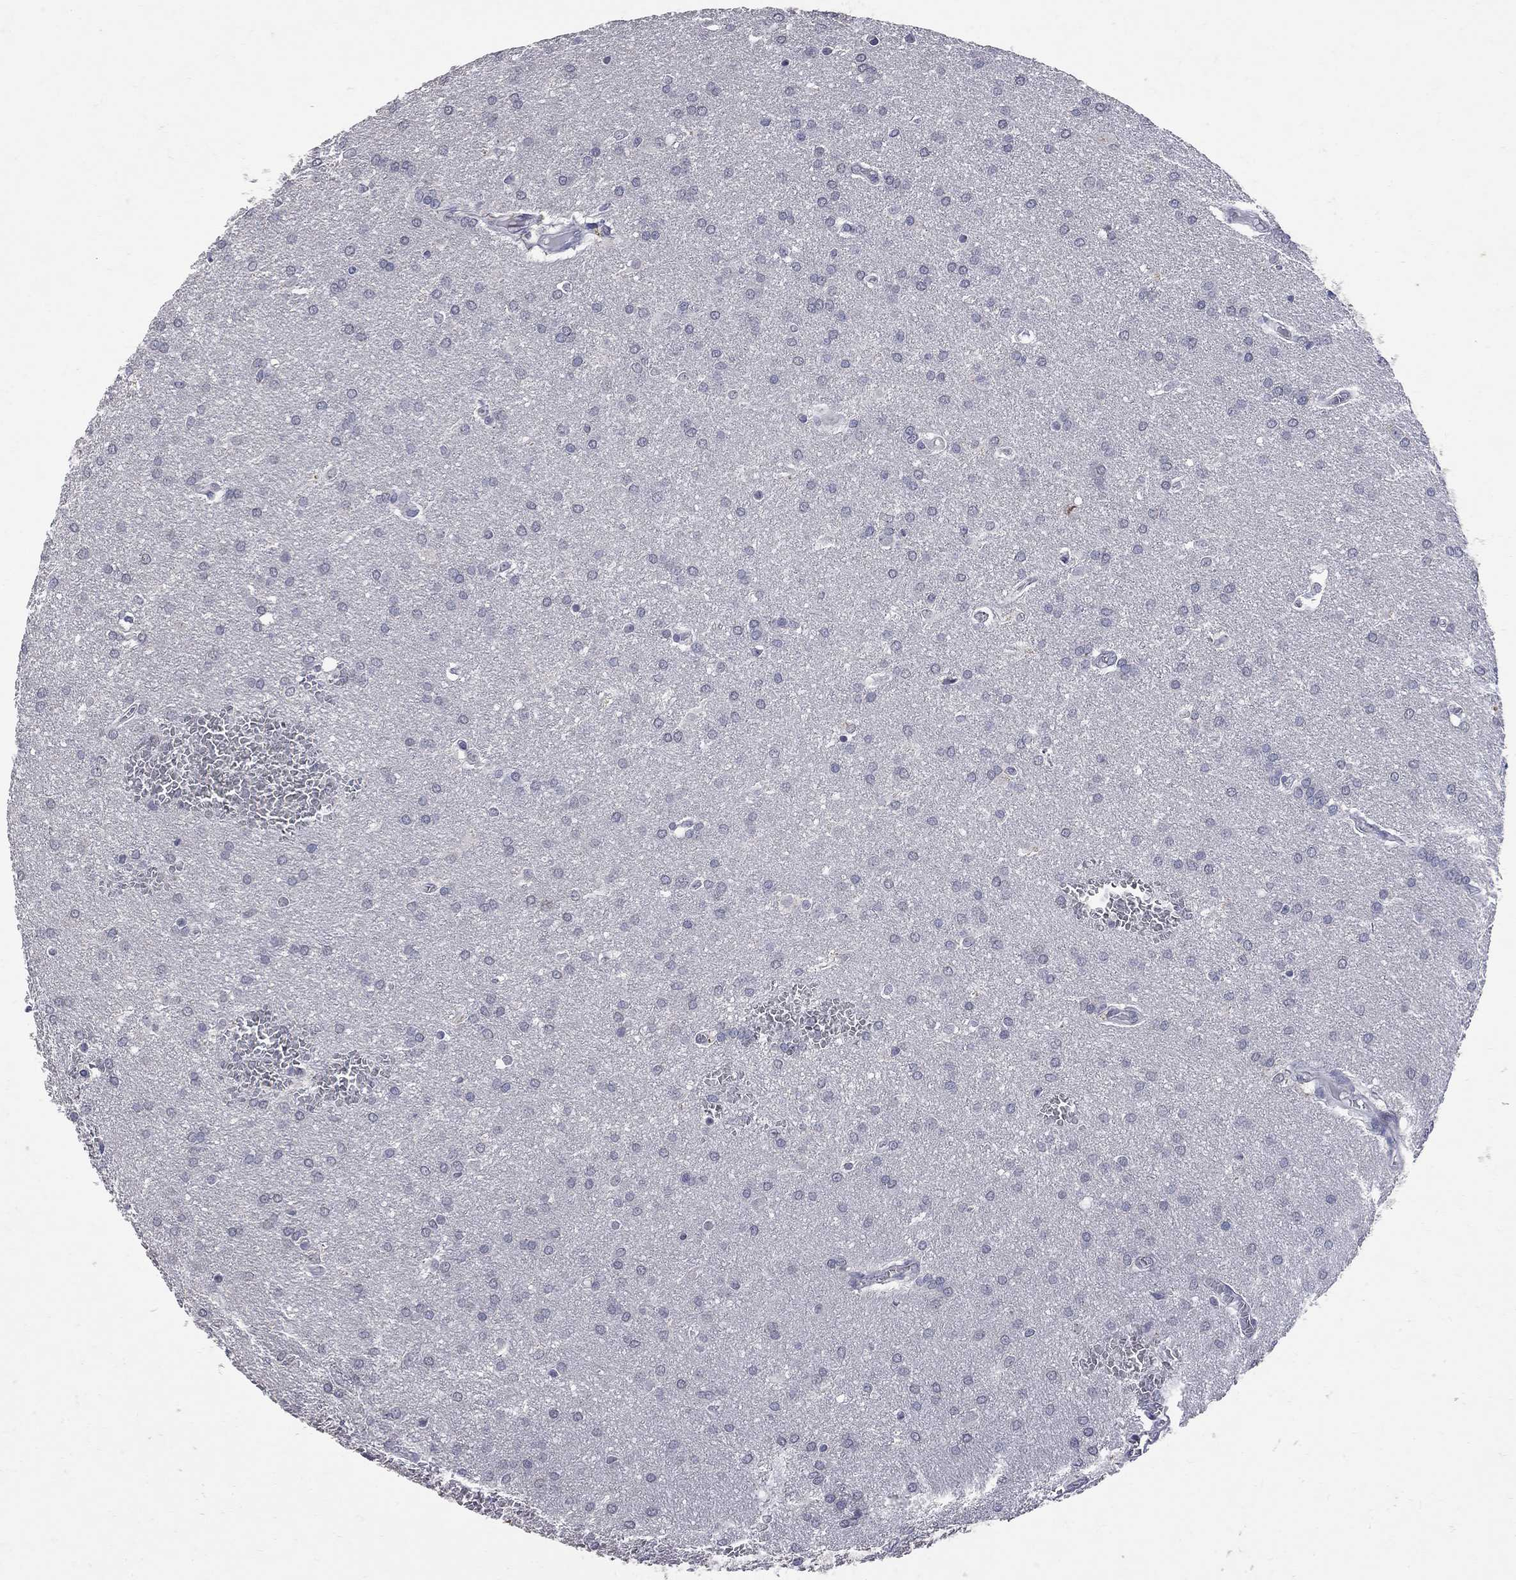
{"staining": {"intensity": "negative", "quantity": "none", "location": "none"}, "tissue": "glioma", "cell_type": "Tumor cells", "image_type": "cancer", "snomed": [{"axis": "morphology", "description": "Glioma, malignant, Low grade"}, {"axis": "topography", "description": "Brain"}], "caption": "The IHC histopathology image has no significant positivity in tumor cells of malignant low-grade glioma tissue.", "gene": "NOS2", "patient": {"sex": "female", "age": 32}}